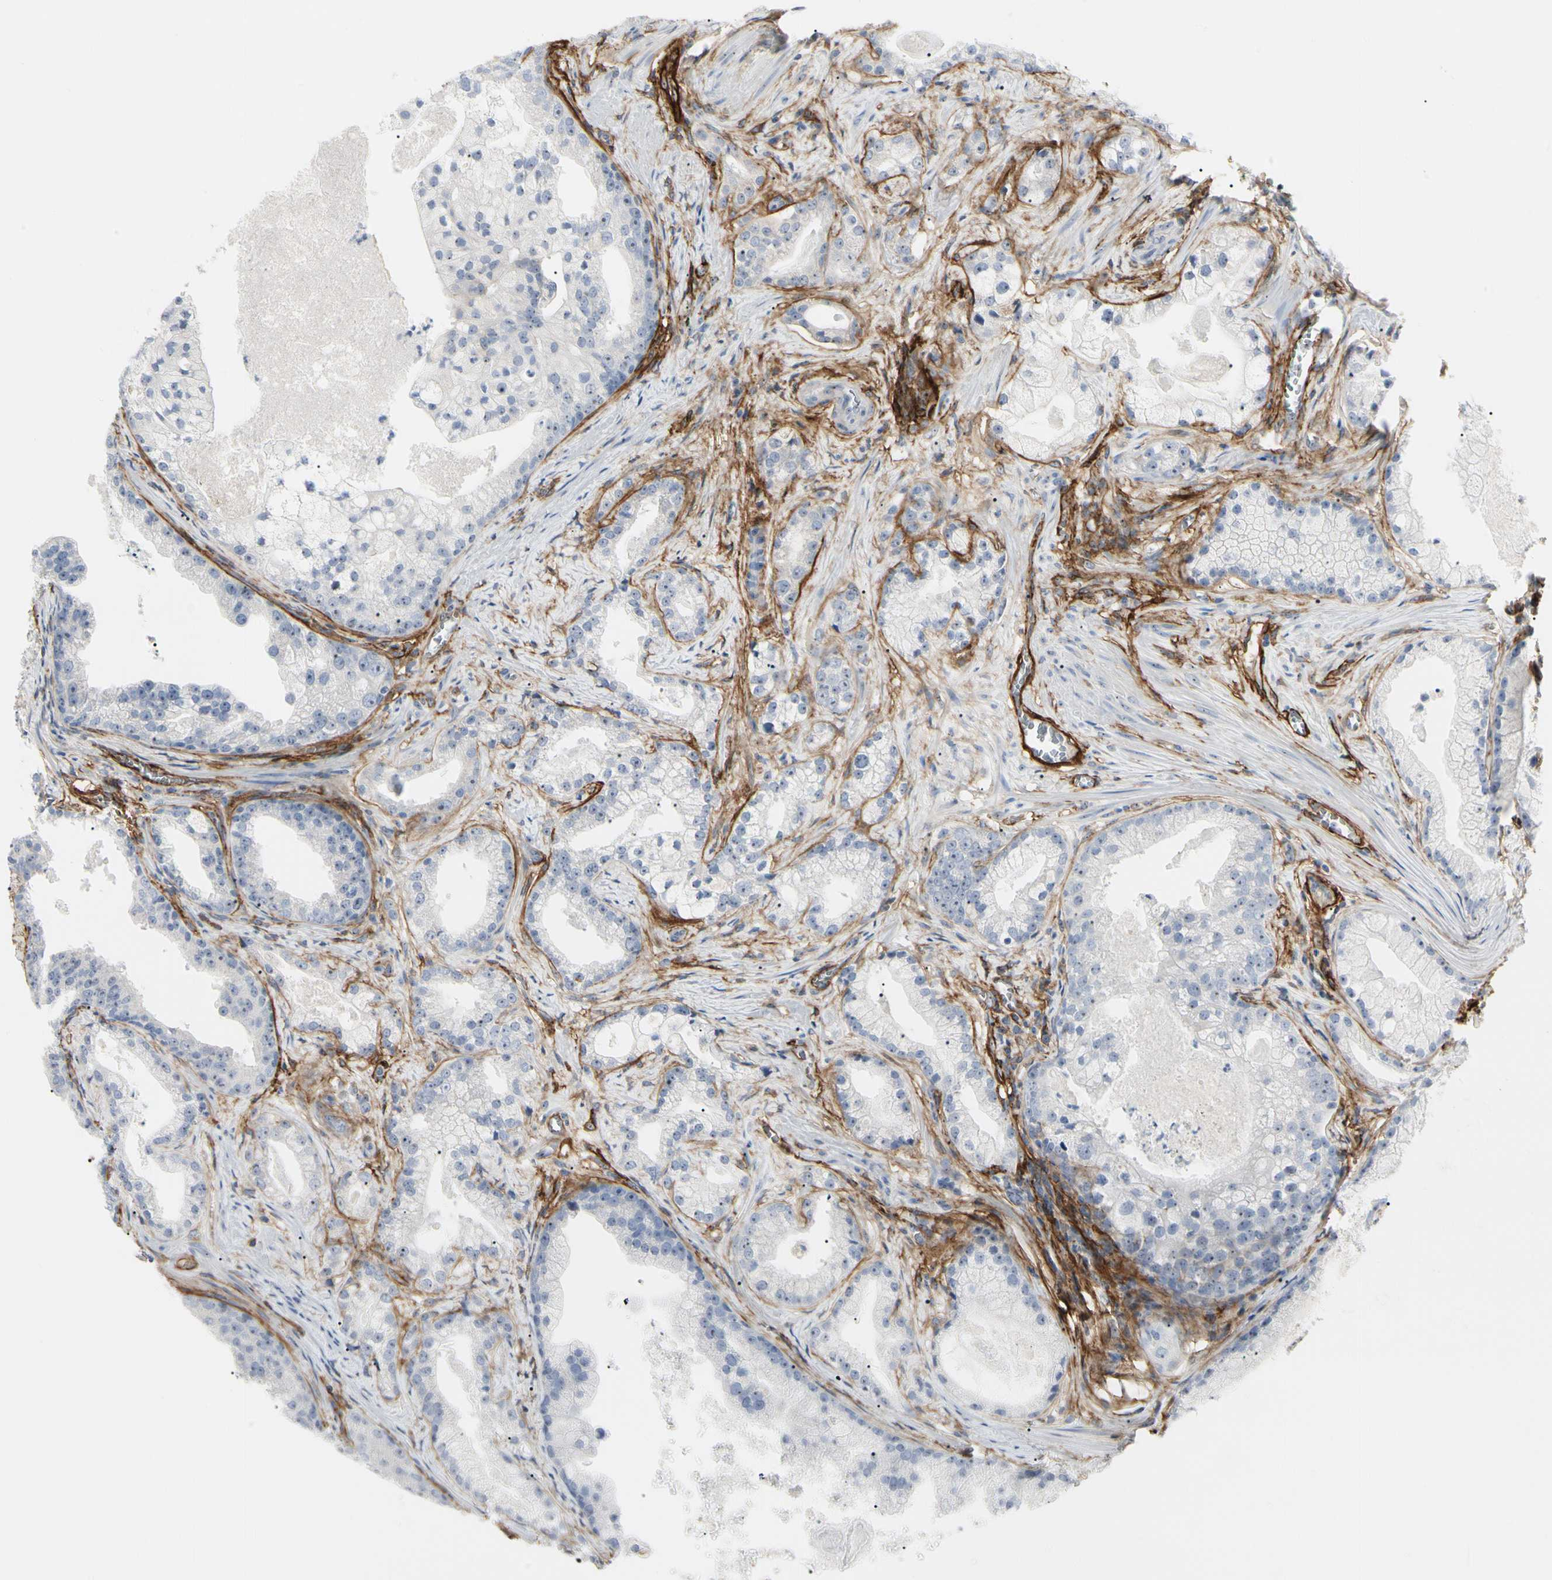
{"staining": {"intensity": "negative", "quantity": "none", "location": "none"}, "tissue": "prostate cancer", "cell_type": "Tumor cells", "image_type": "cancer", "snomed": [{"axis": "morphology", "description": "Adenocarcinoma, Low grade"}, {"axis": "topography", "description": "Prostate"}], "caption": "Human prostate cancer stained for a protein using immunohistochemistry reveals no positivity in tumor cells.", "gene": "GGT5", "patient": {"sex": "male", "age": 59}}